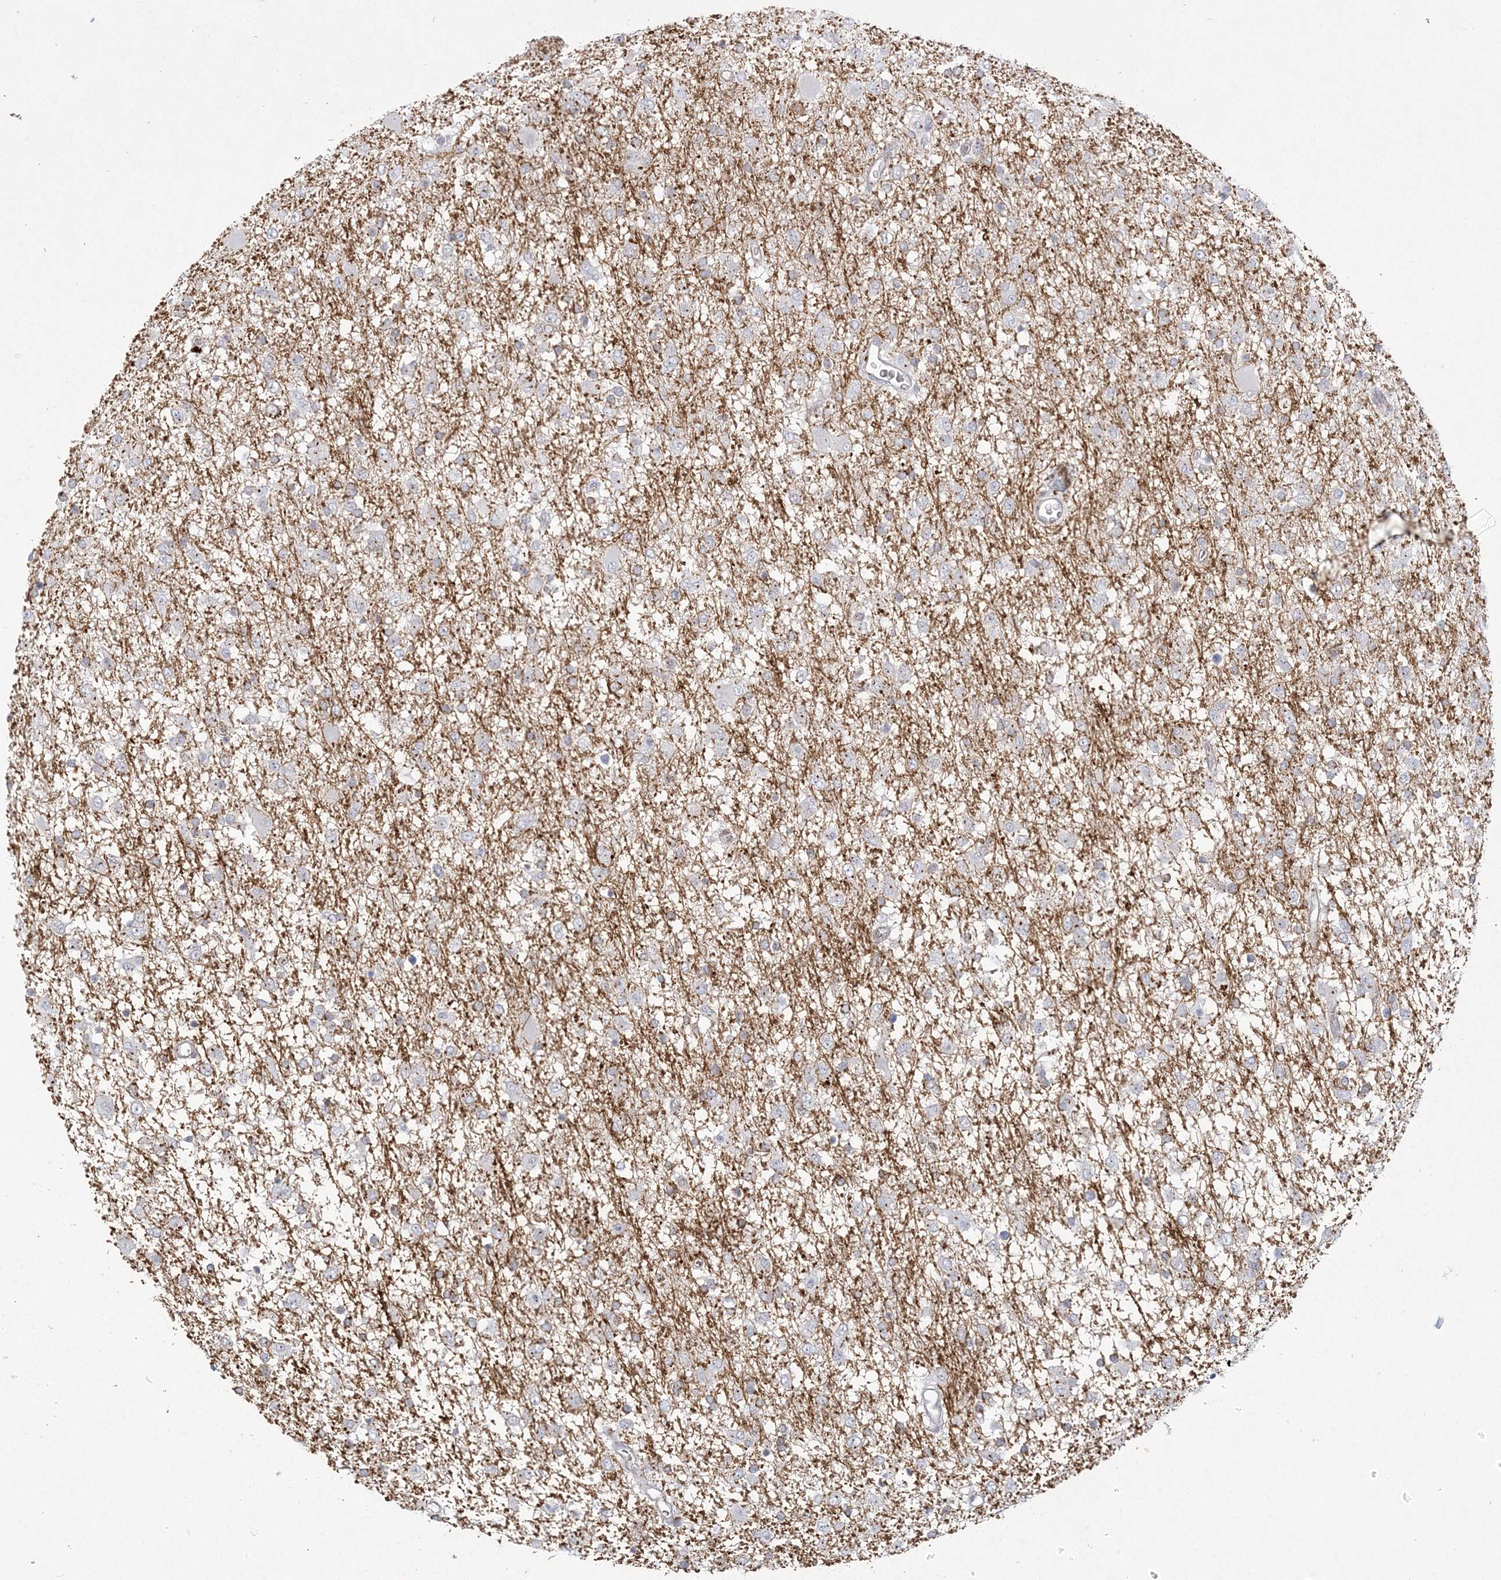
{"staining": {"intensity": "moderate", "quantity": "<25%", "location": "cytoplasmic/membranous"}, "tissue": "glioma", "cell_type": "Tumor cells", "image_type": "cancer", "snomed": [{"axis": "morphology", "description": "Glioma, malignant, Low grade"}, {"axis": "topography", "description": "Brain"}], "caption": "An immunohistochemistry (IHC) micrograph of neoplastic tissue is shown. Protein staining in brown shows moderate cytoplasmic/membranous positivity in glioma within tumor cells. (Brightfield microscopy of DAB IHC at high magnification).", "gene": "ADAMTS12", "patient": {"sex": "male", "age": 65}}